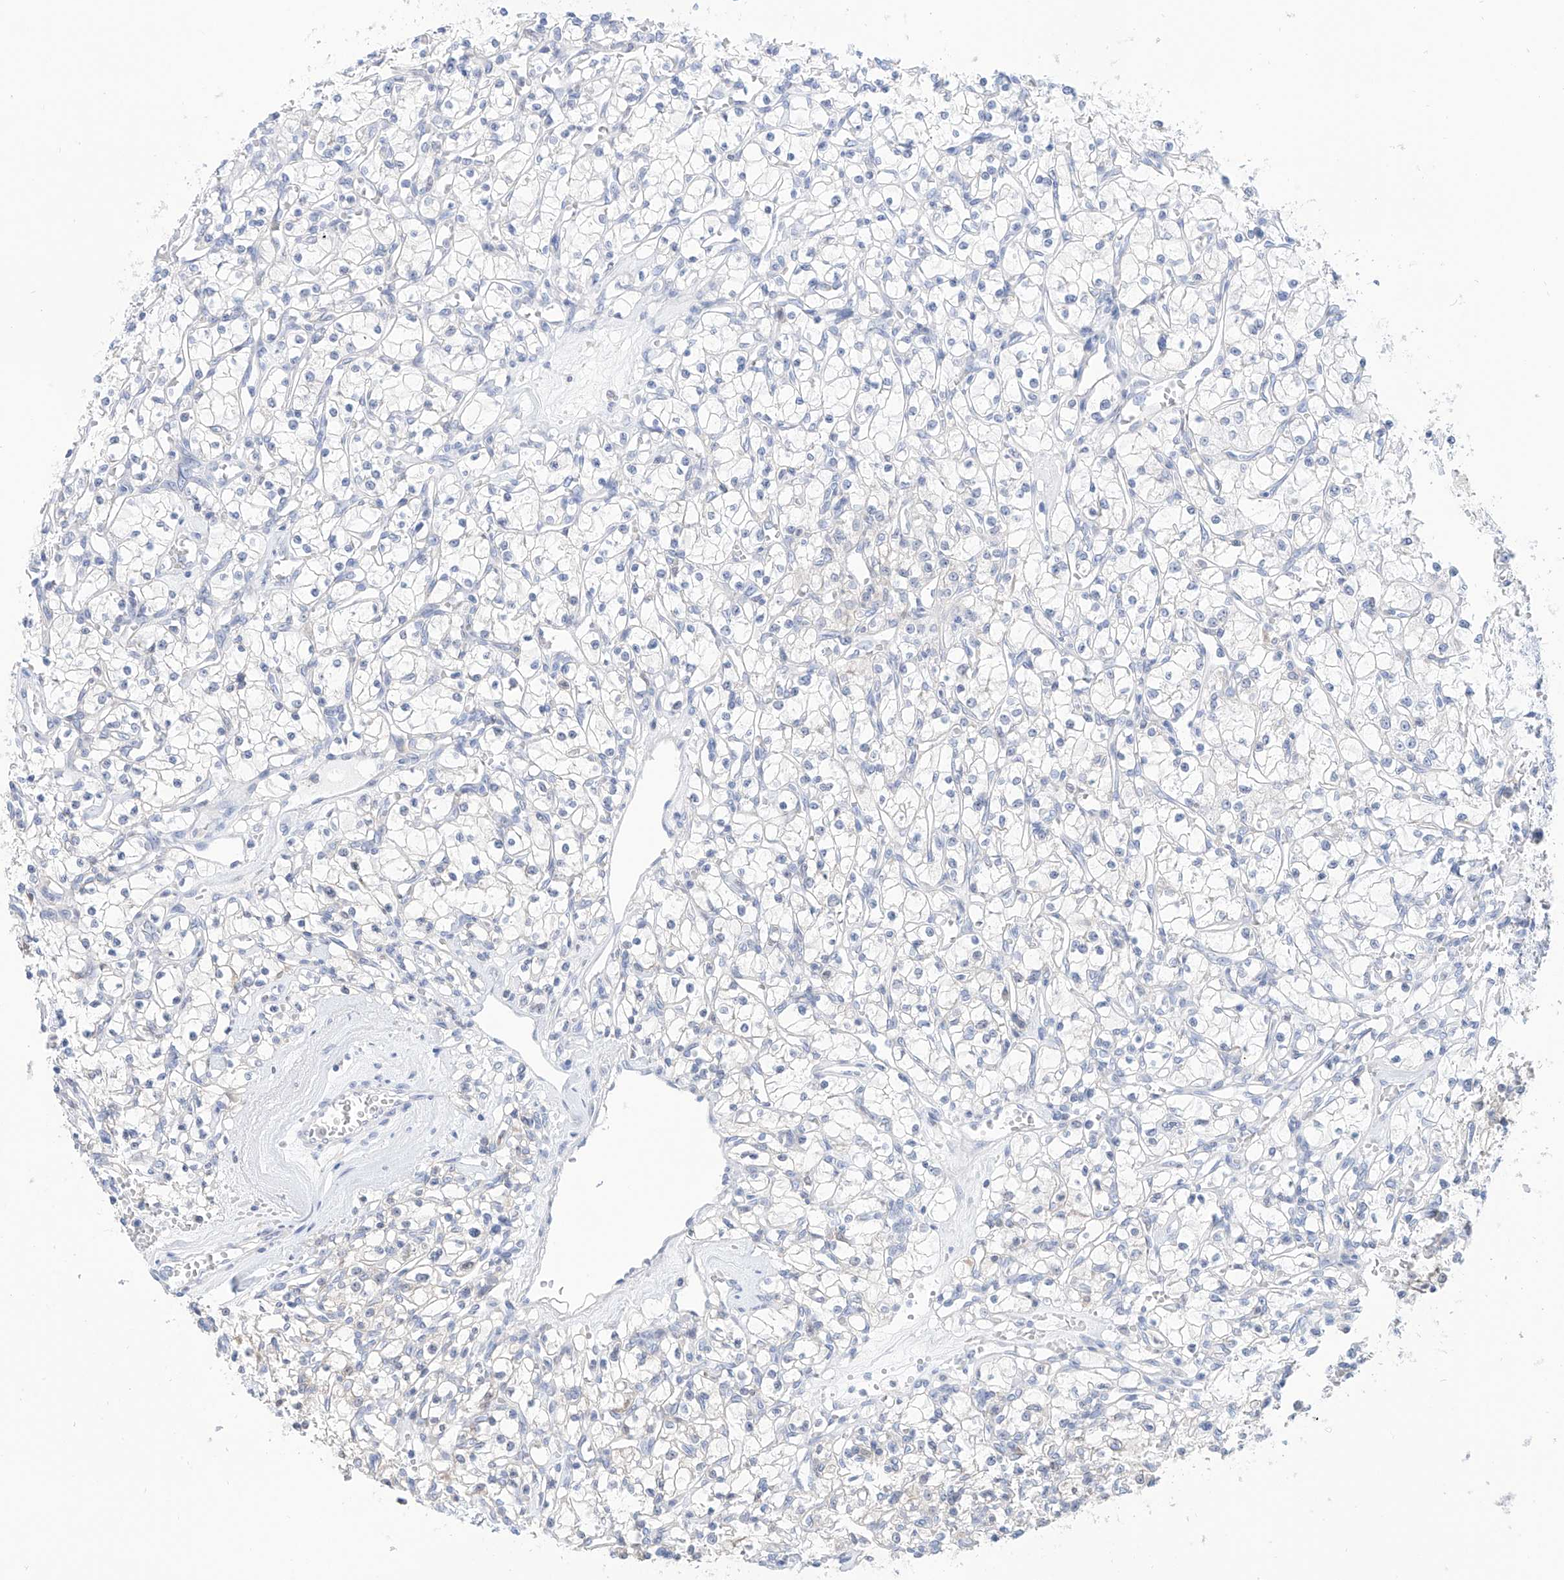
{"staining": {"intensity": "negative", "quantity": "none", "location": "none"}, "tissue": "renal cancer", "cell_type": "Tumor cells", "image_type": "cancer", "snomed": [{"axis": "morphology", "description": "Adenocarcinoma, NOS"}, {"axis": "topography", "description": "Kidney"}], "caption": "This is a histopathology image of immunohistochemistry (IHC) staining of renal cancer, which shows no expression in tumor cells.", "gene": "PDXK", "patient": {"sex": "female", "age": 59}}